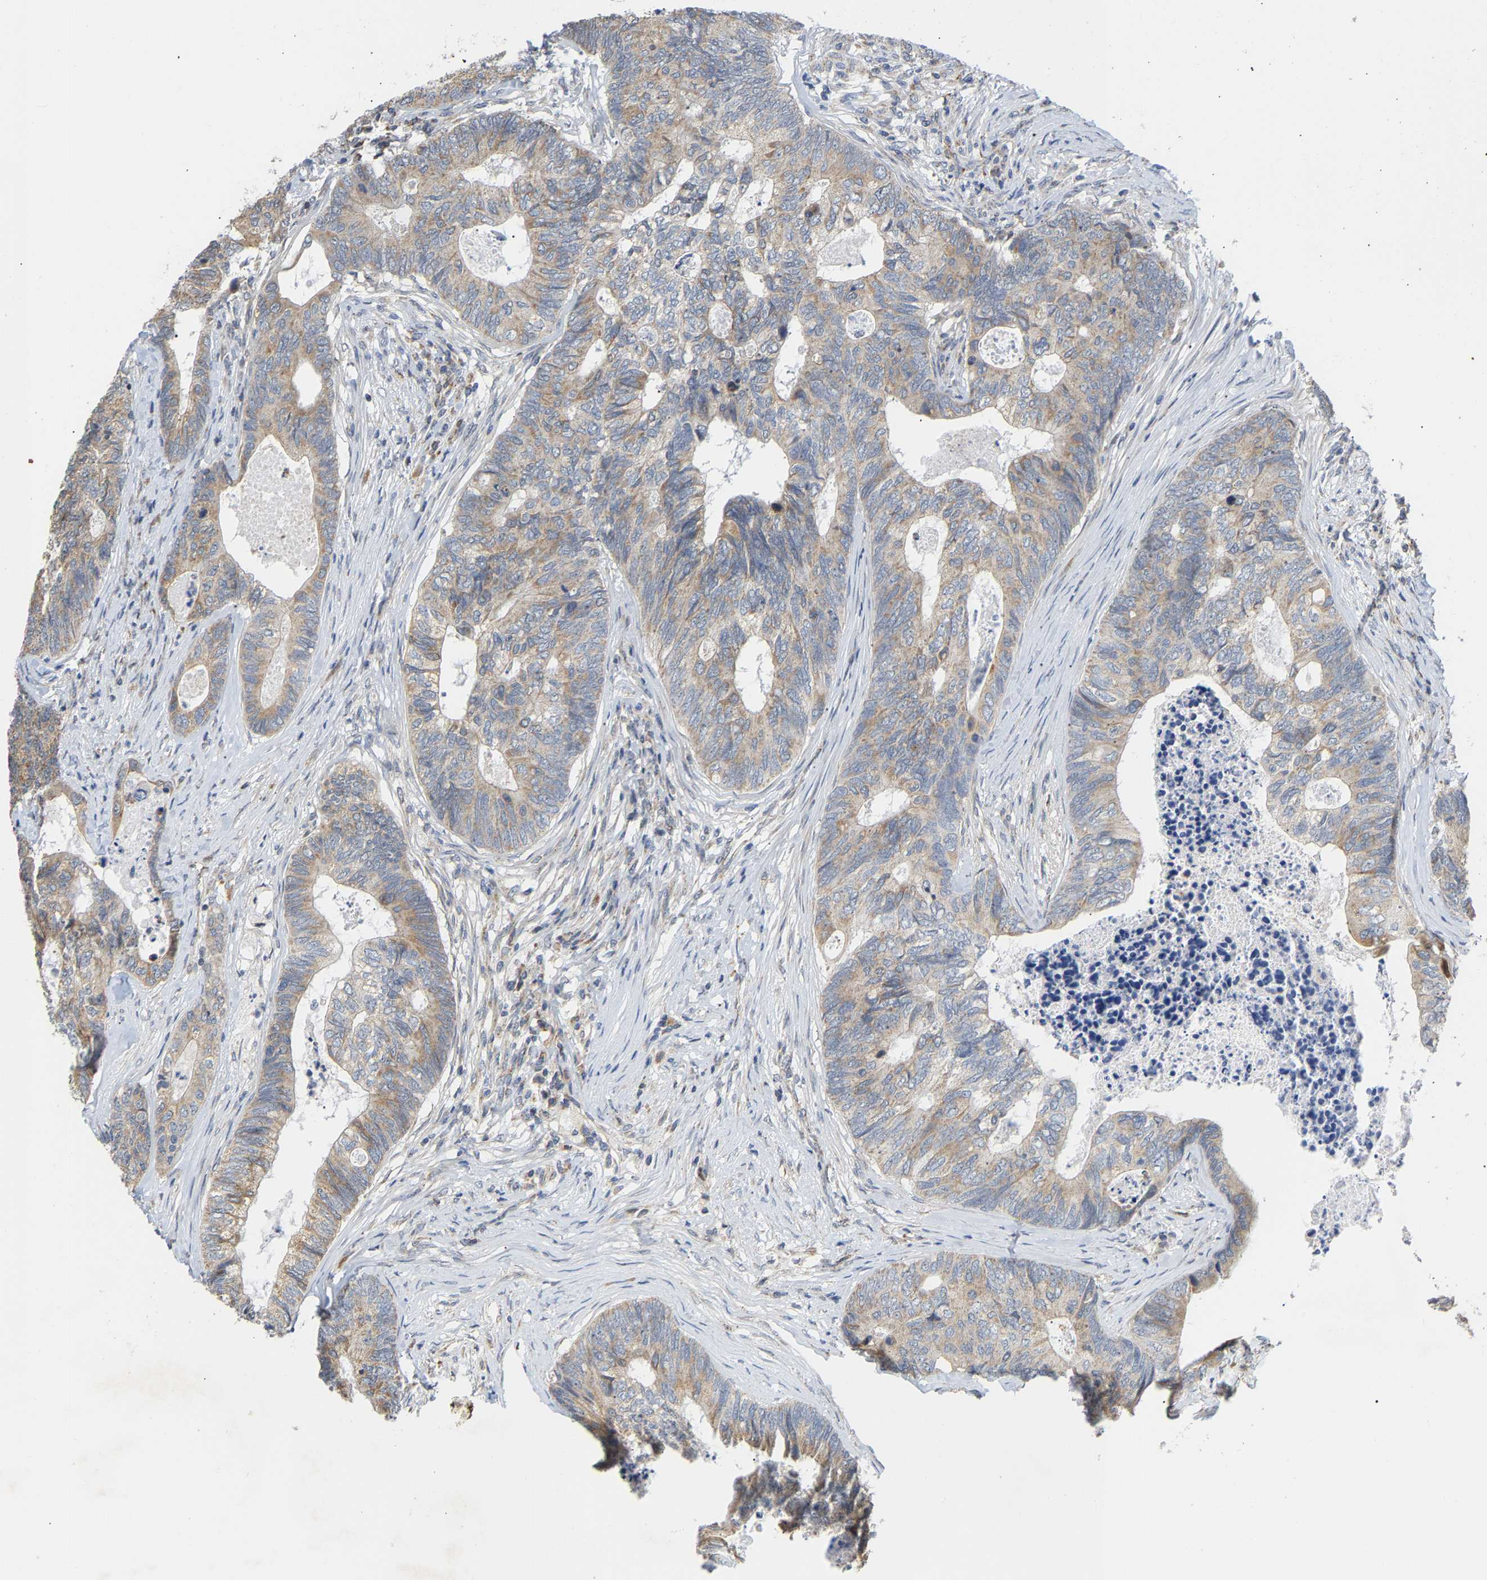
{"staining": {"intensity": "weak", "quantity": ">75%", "location": "cytoplasmic/membranous"}, "tissue": "colorectal cancer", "cell_type": "Tumor cells", "image_type": "cancer", "snomed": [{"axis": "morphology", "description": "Adenocarcinoma, NOS"}, {"axis": "topography", "description": "Colon"}], "caption": "An image of human colorectal adenocarcinoma stained for a protein reveals weak cytoplasmic/membranous brown staining in tumor cells.", "gene": "PCNT", "patient": {"sex": "female", "age": 67}}